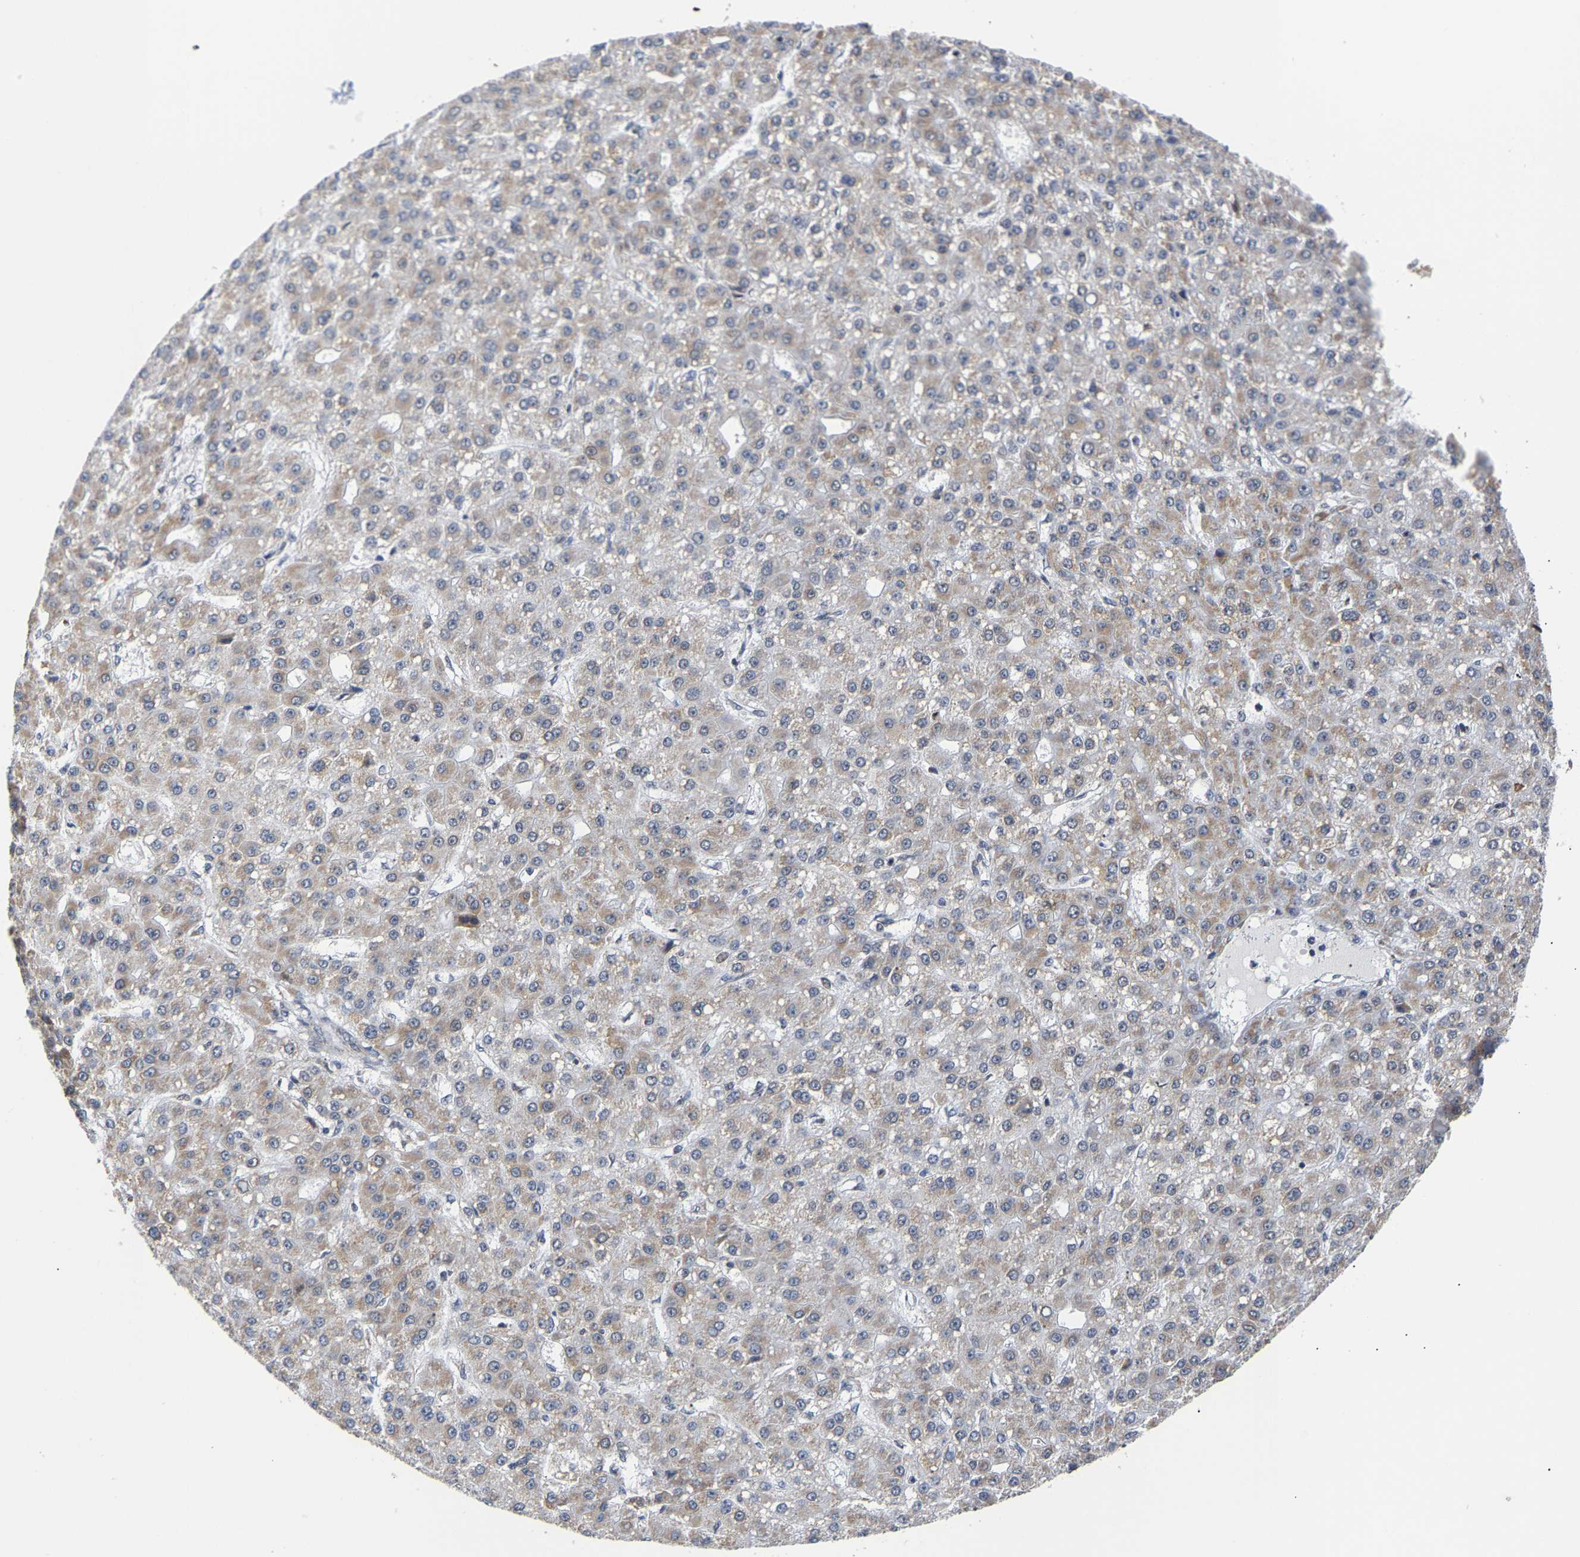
{"staining": {"intensity": "weak", "quantity": ">75%", "location": "cytoplasmic/membranous"}, "tissue": "liver cancer", "cell_type": "Tumor cells", "image_type": "cancer", "snomed": [{"axis": "morphology", "description": "Carcinoma, Hepatocellular, NOS"}, {"axis": "topography", "description": "Liver"}], "caption": "Tumor cells exhibit low levels of weak cytoplasmic/membranous staining in approximately >75% of cells in human liver hepatocellular carcinoma. (DAB (3,3'-diaminobenzidine) IHC, brown staining for protein, blue staining for nuclei).", "gene": "PCNT", "patient": {"sex": "male", "age": 67}}